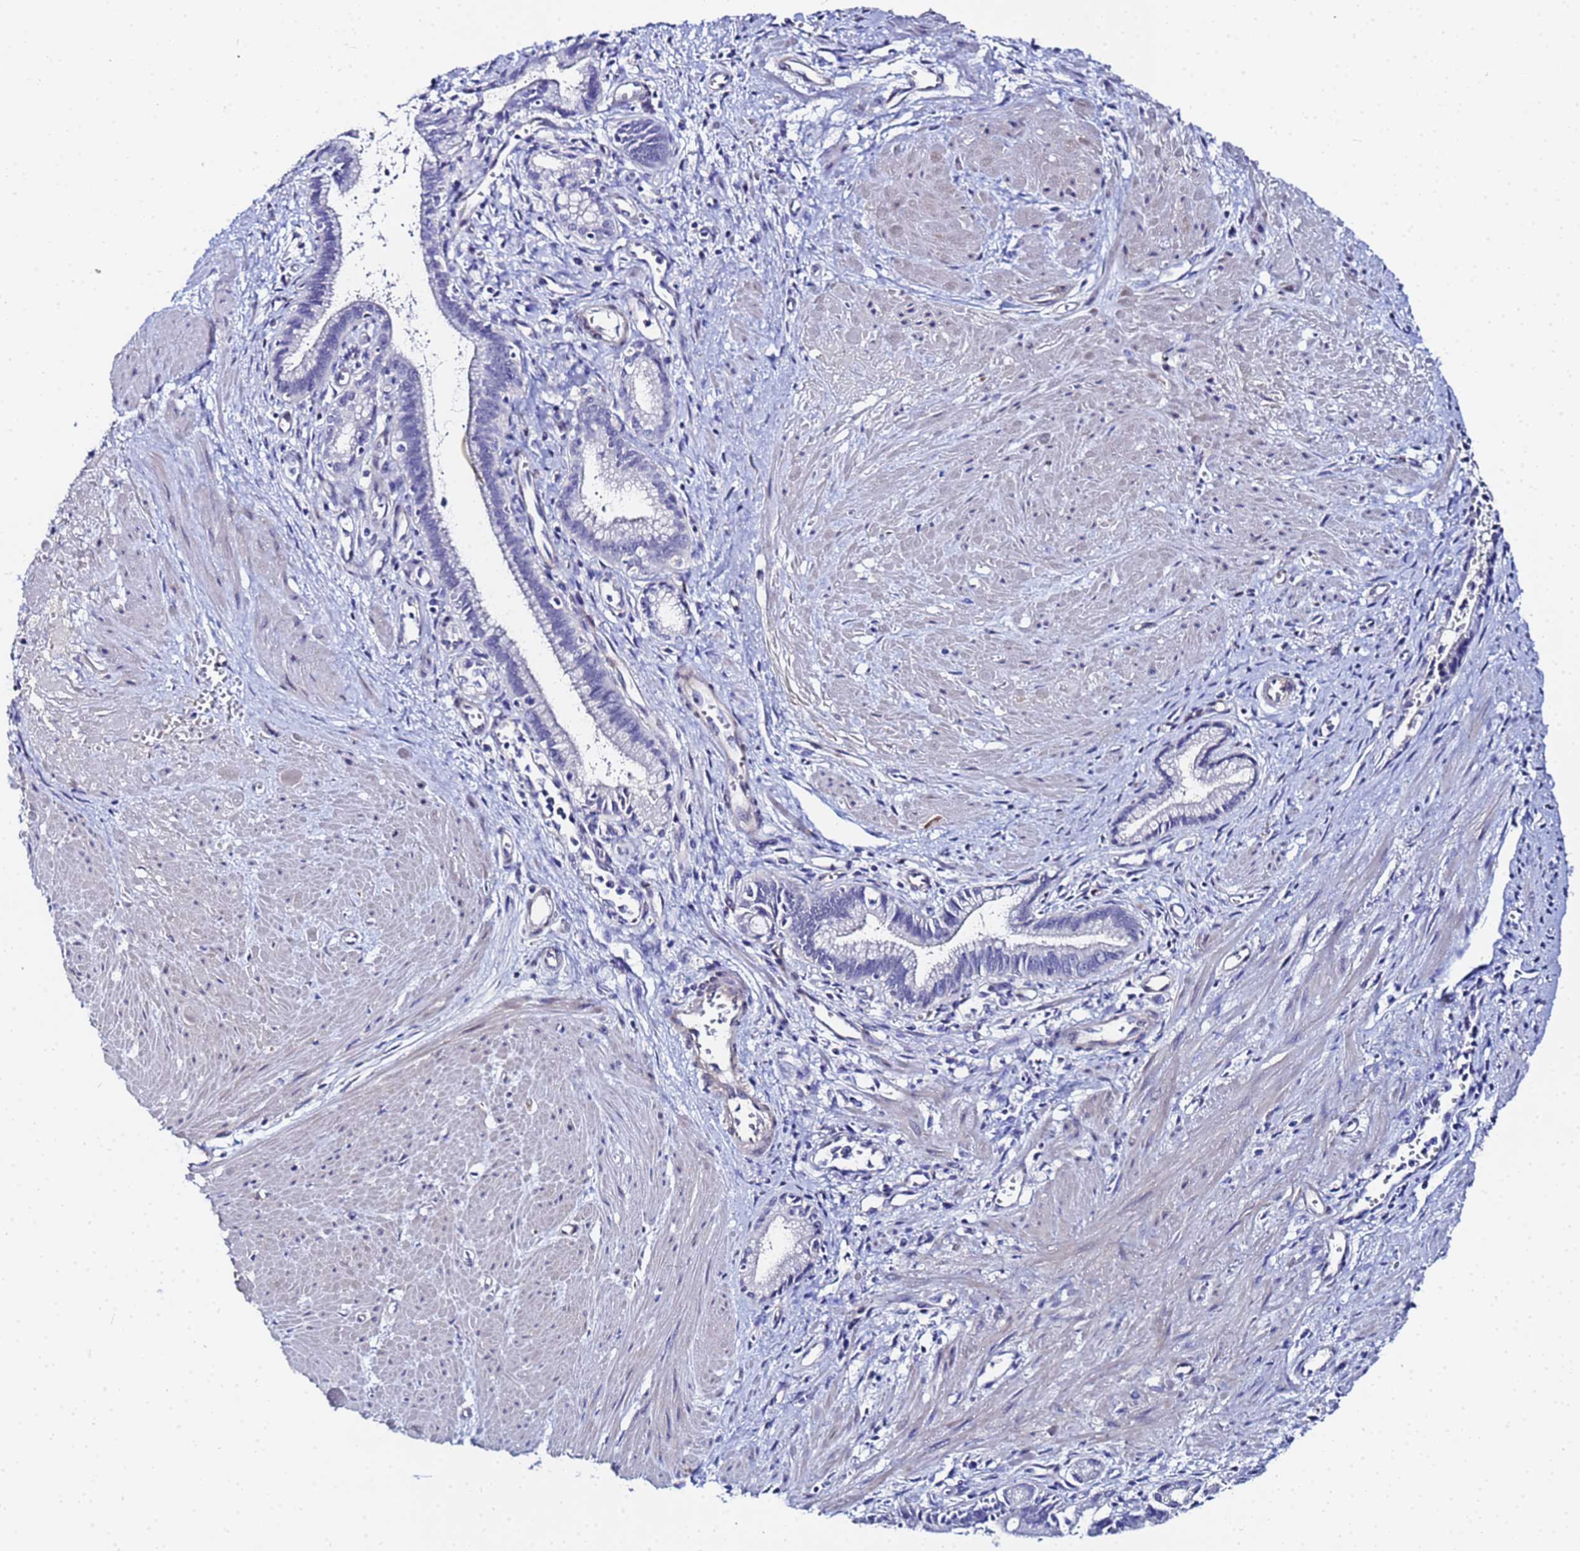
{"staining": {"intensity": "negative", "quantity": "none", "location": "none"}, "tissue": "pancreatic cancer", "cell_type": "Tumor cells", "image_type": "cancer", "snomed": [{"axis": "morphology", "description": "Adenocarcinoma, NOS"}, {"axis": "topography", "description": "Pancreas"}], "caption": "This micrograph is of pancreatic cancer stained with IHC to label a protein in brown with the nuclei are counter-stained blue. There is no positivity in tumor cells.", "gene": "ZNF26", "patient": {"sex": "male", "age": 78}}